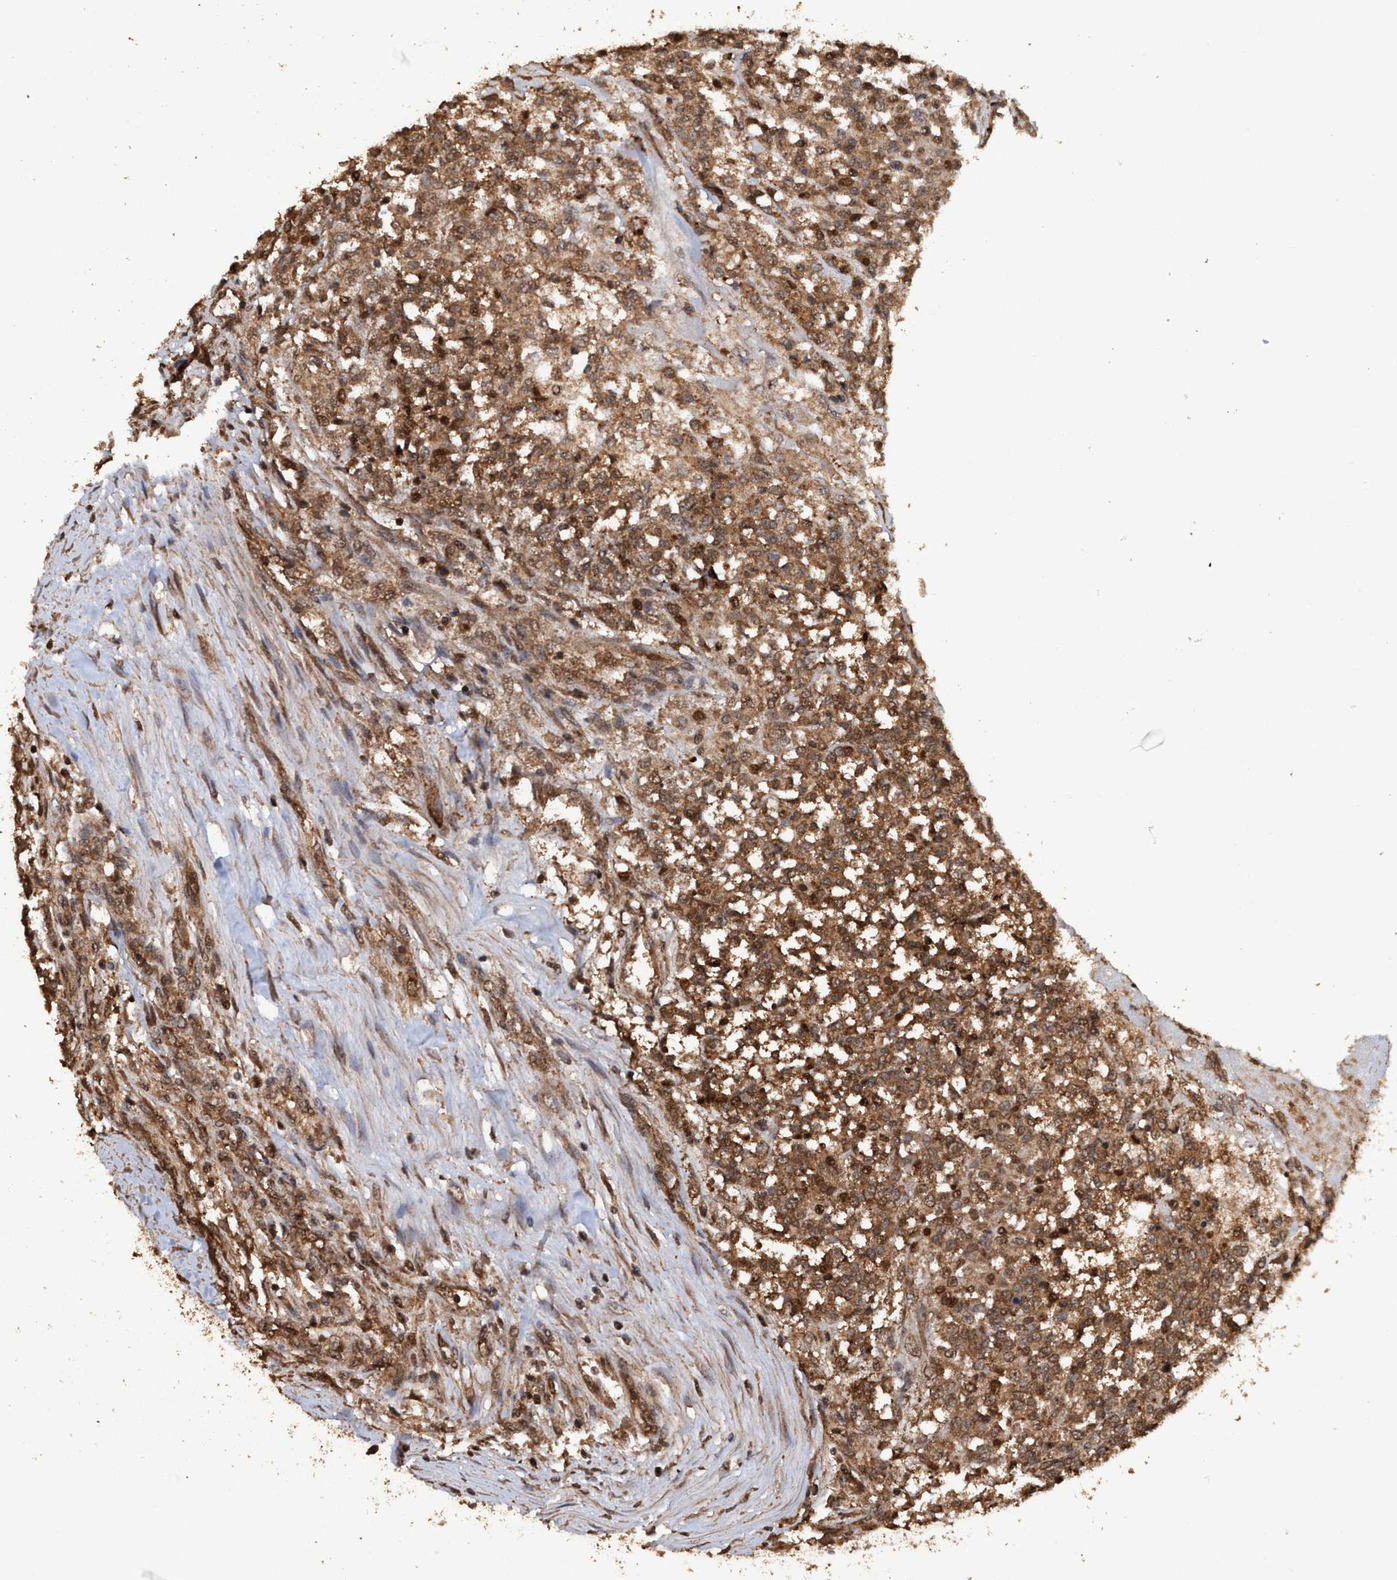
{"staining": {"intensity": "moderate", "quantity": ">75%", "location": "cytoplasmic/membranous,nuclear"}, "tissue": "testis cancer", "cell_type": "Tumor cells", "image_type": "cancer", "snomed": [{"axis": "morphology", "description": "Seminoma, NOS"}, {"axis": "topography", "description": "Testis"}], "caption": "Brown immunohistochemical staining in human testis cancer (seminoma) reveals moderate cytoplasmic/membranous and nuclear positivity in approximately >75% of tumor cells. Immunohistochemistry (ihc) stains the protein of interest in brown and the nuclei are stained blue.", "gene": "TRPC7", "patient": {"sex": "male", "age": 59}}